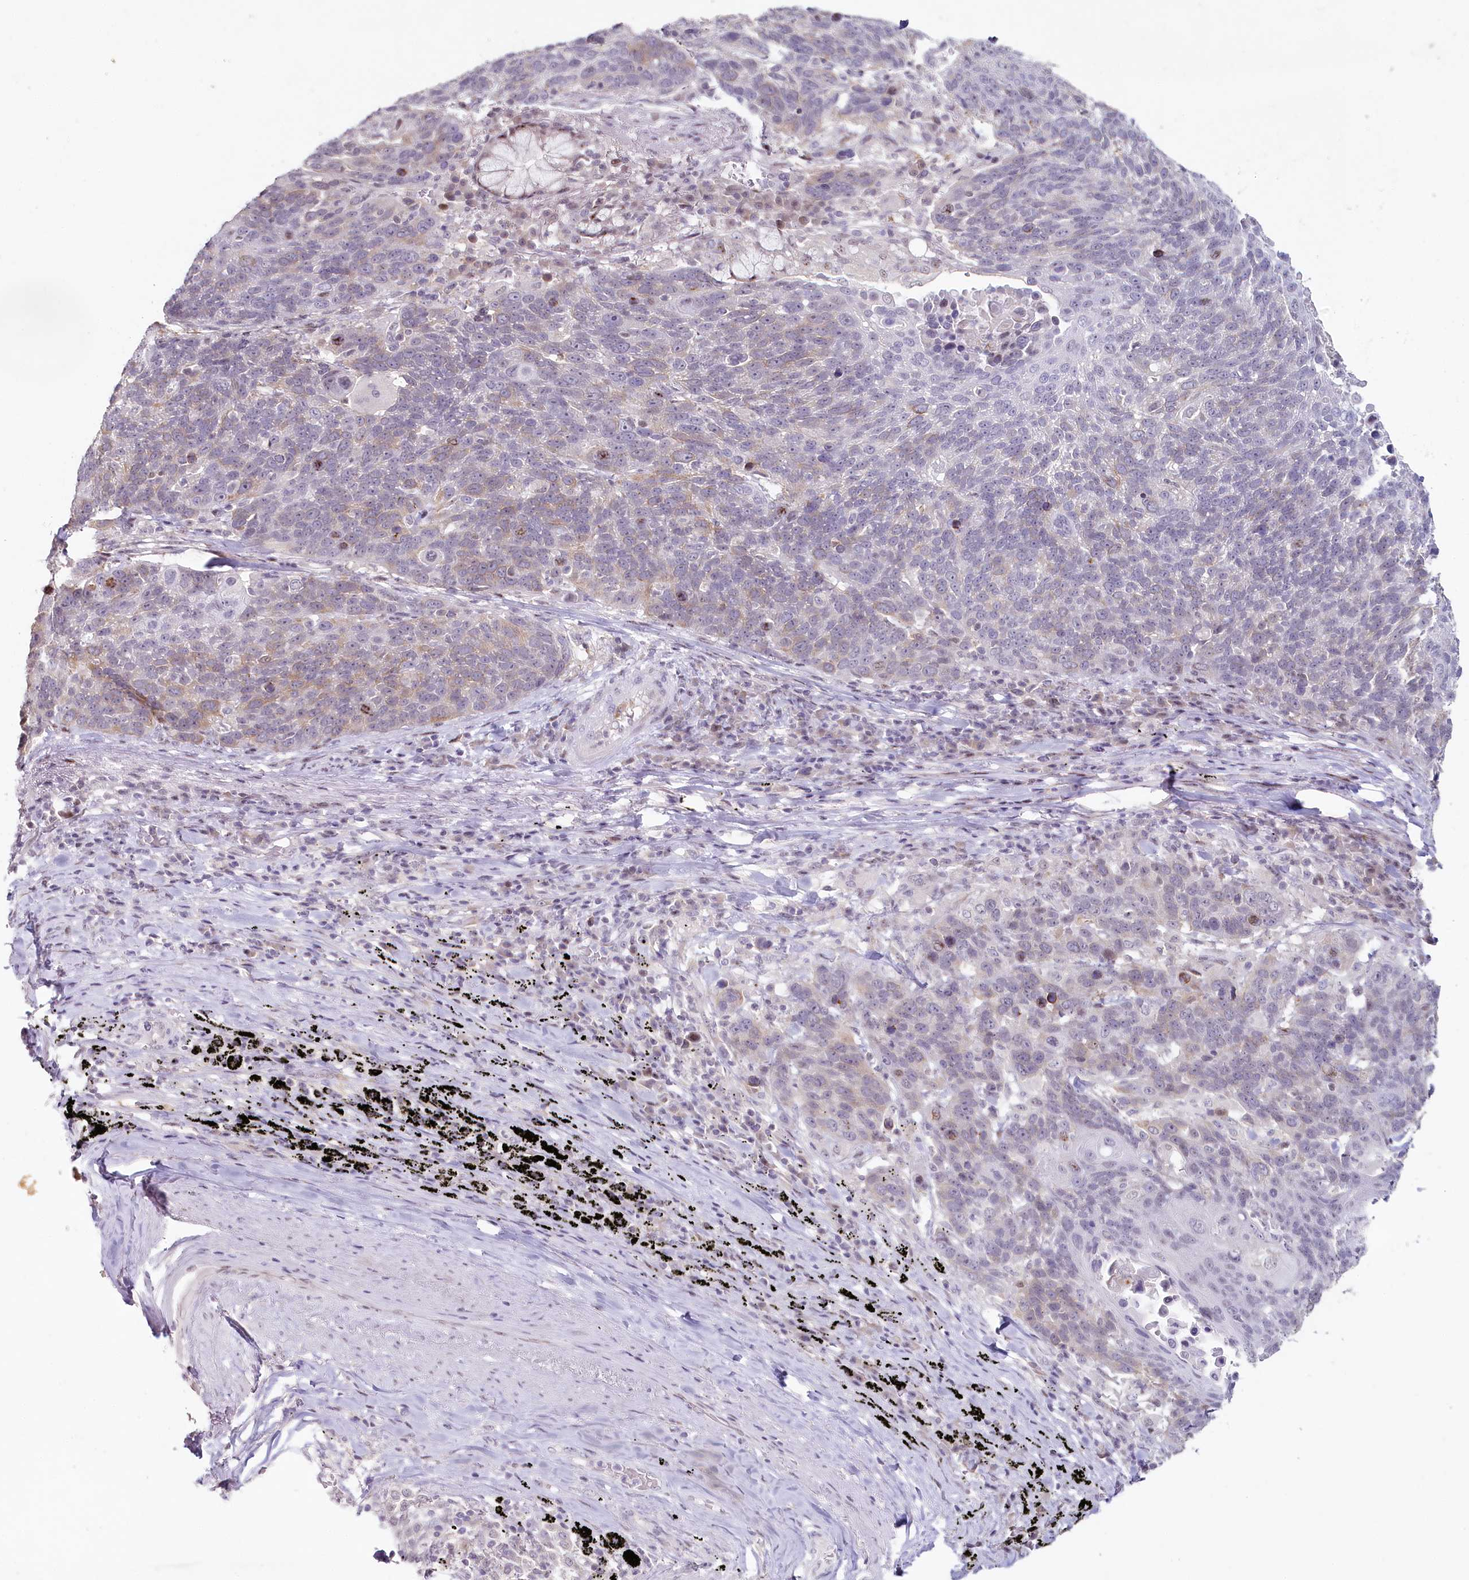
{"staining": {"intensity": "weak", "quantity": "25%-75%", "location": "cytoplasmic/membranous,nuclear"}, "tissue": "lung cancer", "cell_type": "Tumor cells", "image_type": "cancer", "snomed": [{"axis": "morphology", "description": "Squamous cell carcinoma, NOS"}, {"axis": "topography", "description": "Lung"}], "caption": "Human squamous cell carcinoma (lung) stained with a brown dye demonstrates weak cytoplasmic/membranous and nuclear positive expression in approximately 25%-75% of tumor cells.", "gene": "HPD", "patient": {"sex": "male", "age": 66}}